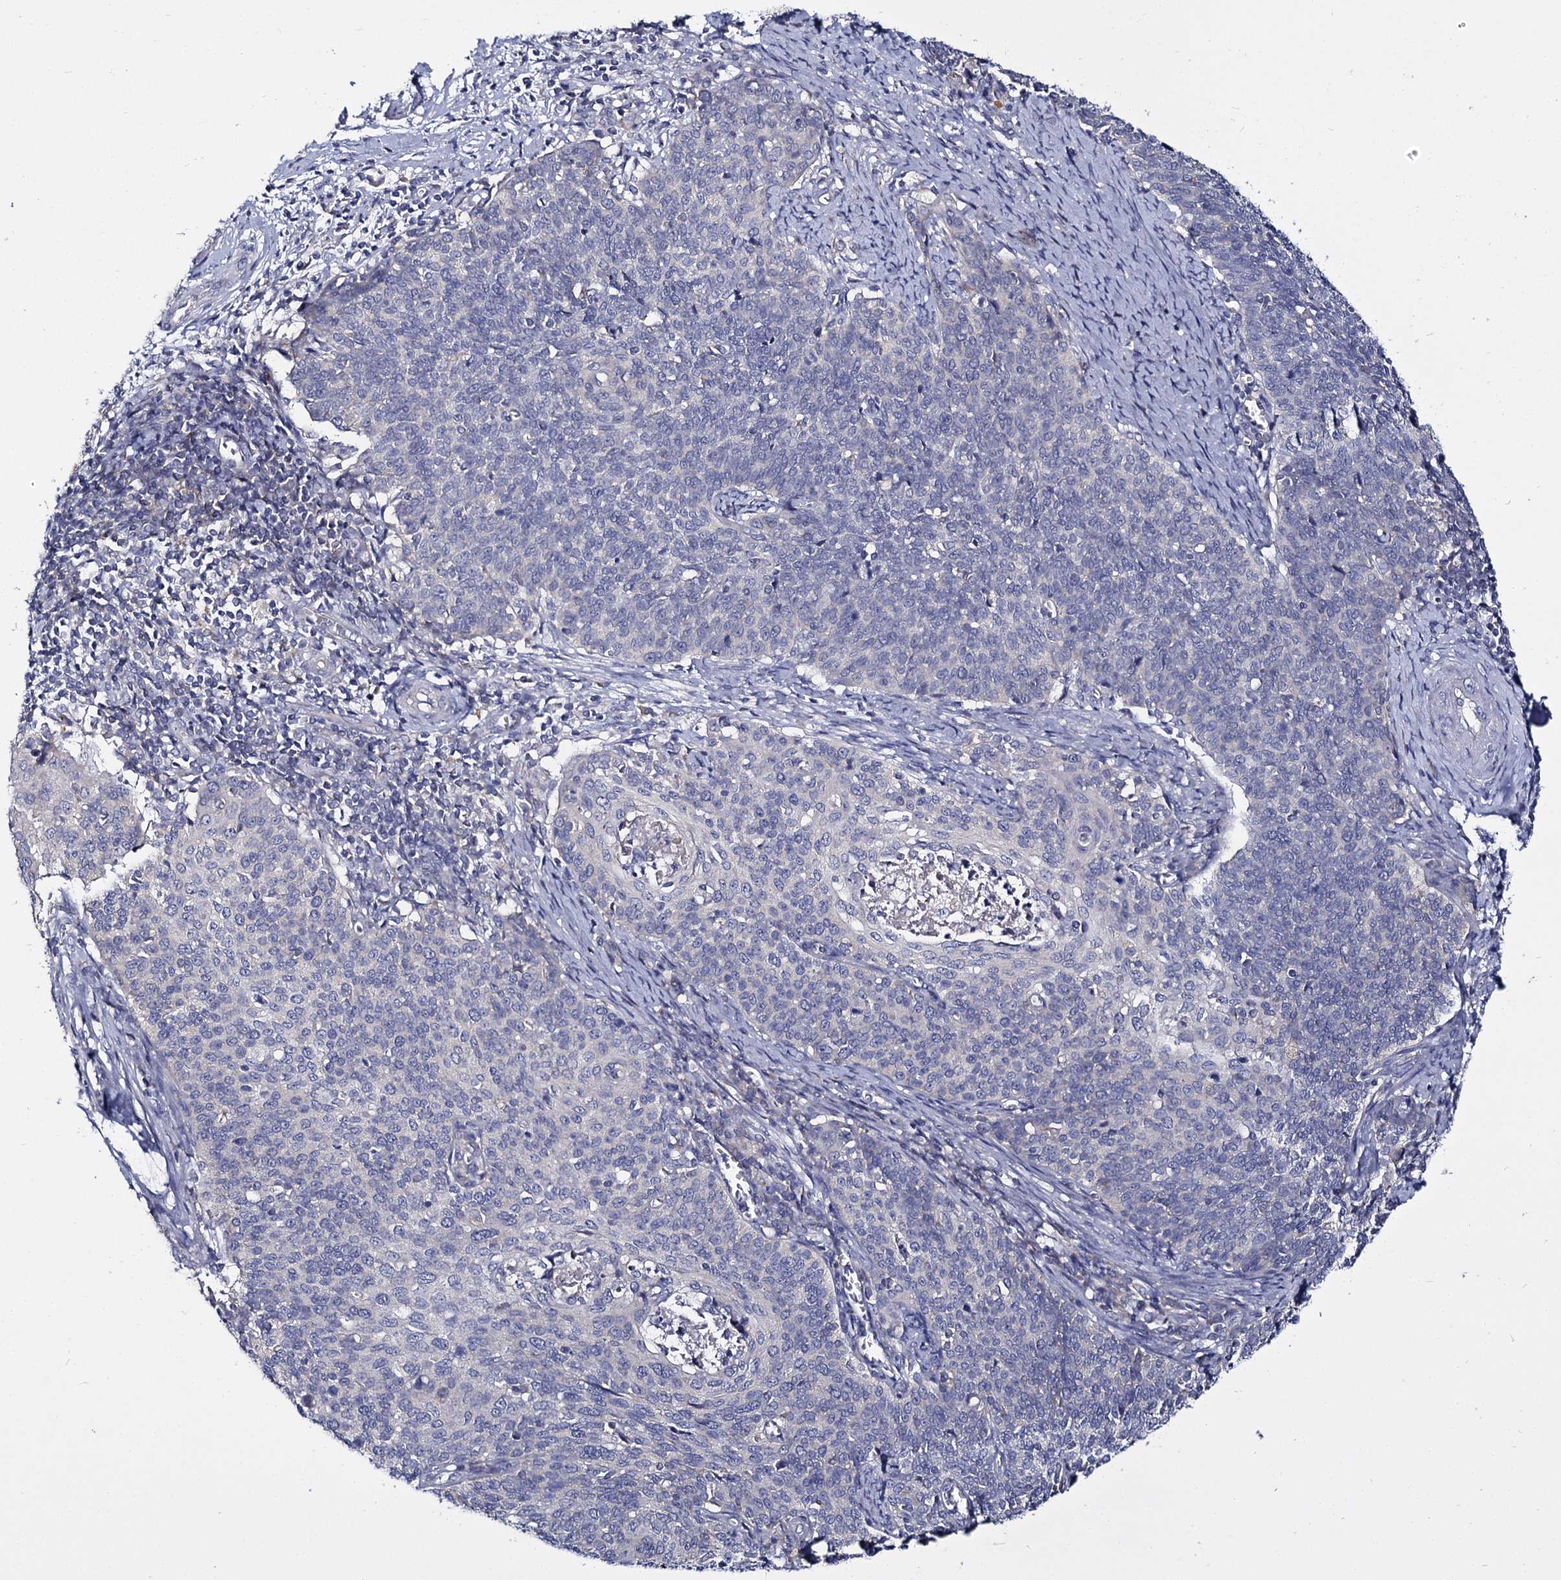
{"staining": {"intensity": "negative", "quantity": "none", "location": "none"}, "tissue": "cervical cancer", "cell_type": "Tumor cells", "image_type": "cancer", "snomed": [{"axis": "morphology", "description": "Squamous cell carcinoma, NOS"}, {"axis": "topography", "description": "Cervix"}], "caption": "Tumor cells are negative for brown protein staining in squamous cell carcinoma (cervical).", "gene": "PANX2", "patient": {"sex": "female", "age": 39}}